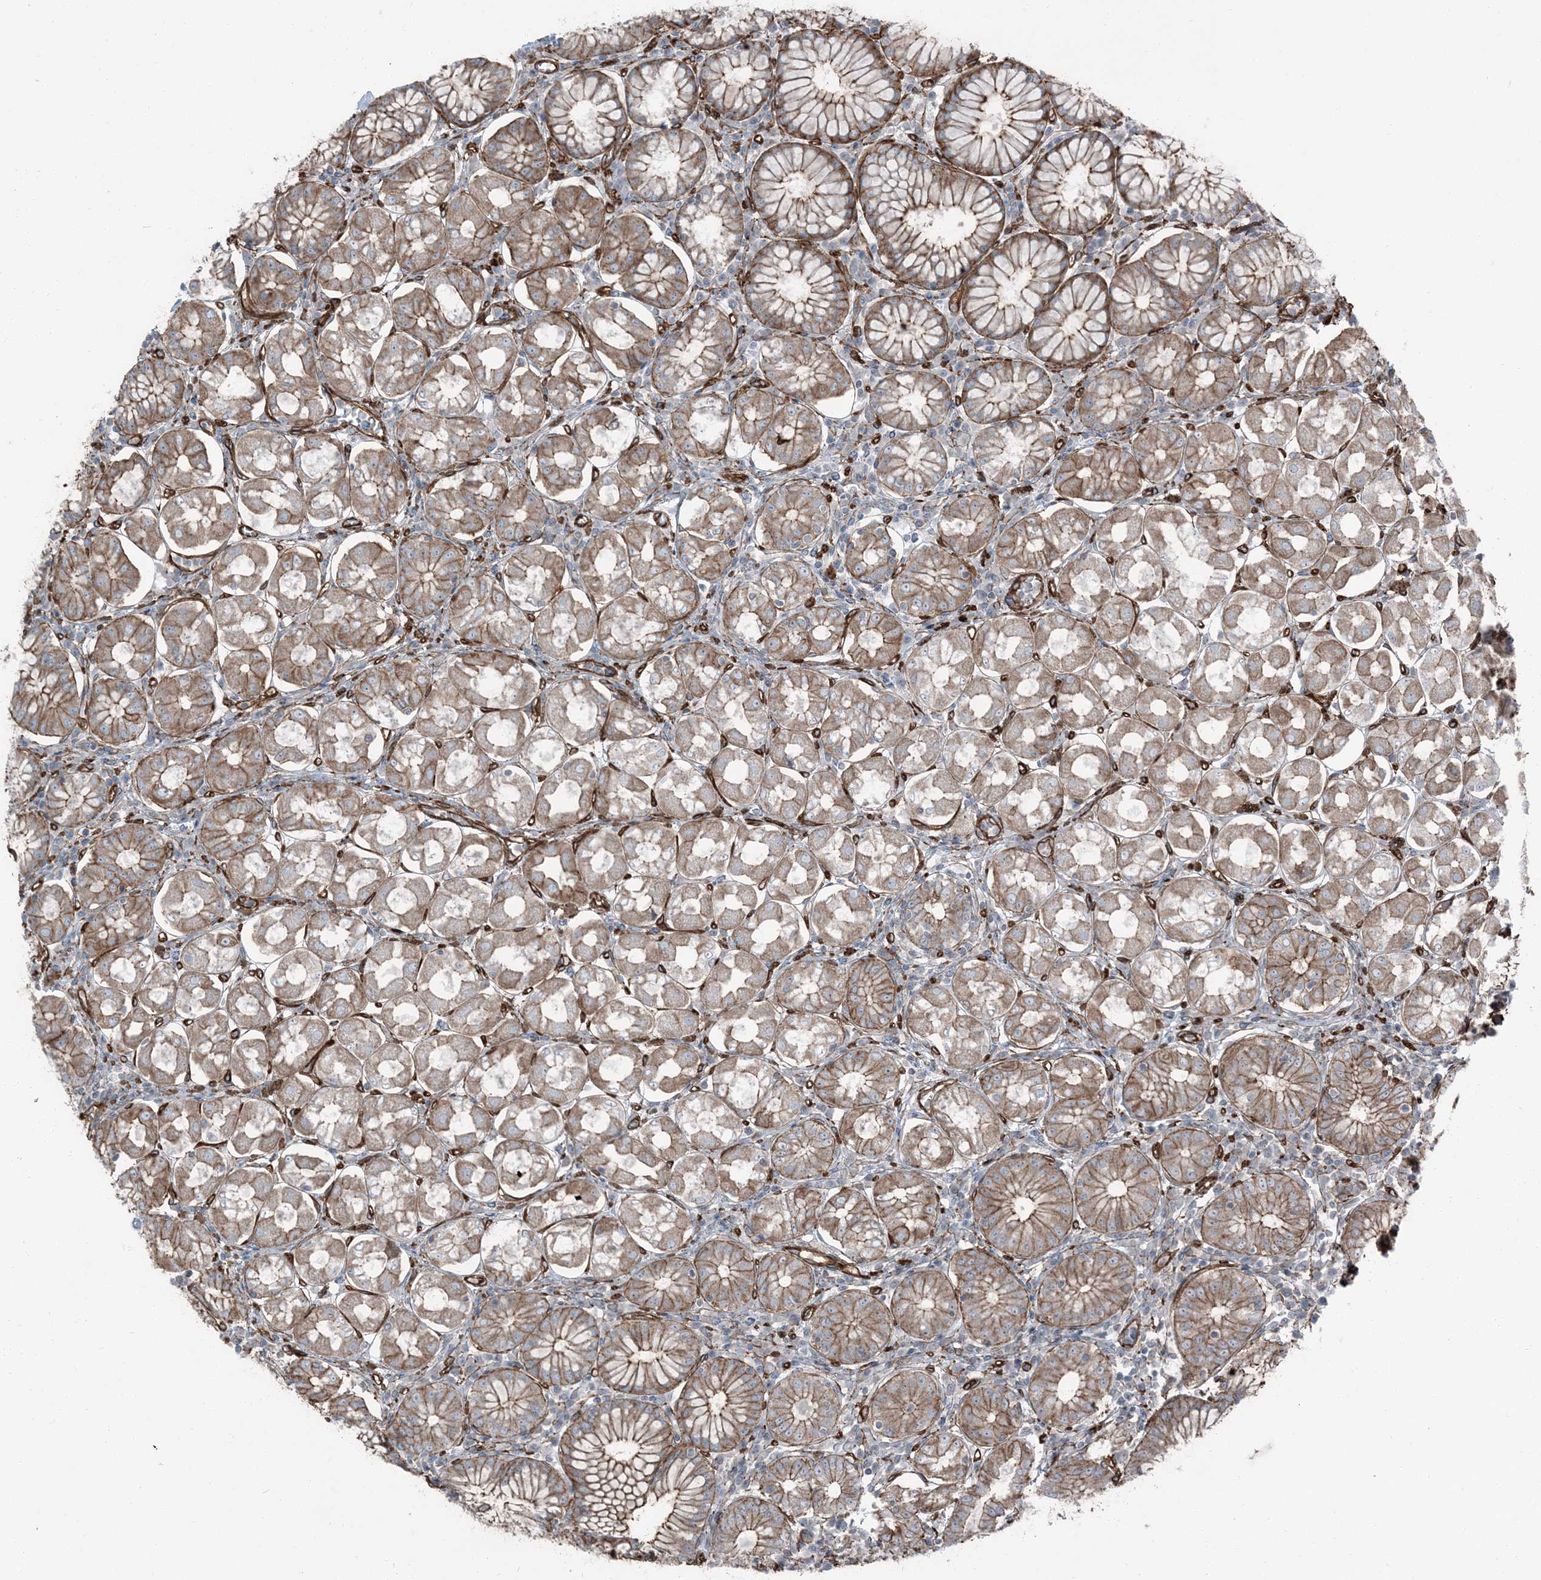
{"staining": {"intensity": "moderate", "quantity": ">75%", "location": "cytoplasmic/membranous"}, "tissue": "stomach", "cell_type": "Glandular cells", "image_type": "normal", "snomed": [{"axis": "morphology", "description": "Normal tissue, NOS"}, {"axis": "topography", "description": "Stomach, lower"}], "caption": "IHC histopathology image of normal stomach stained for a protein (brown), which shows medium levels of moderate cytoplasmic/membranous expression in about >75% of glandular cells.", "gene": "ZFP90", "patient": {"sex": "female", "age": 56}}